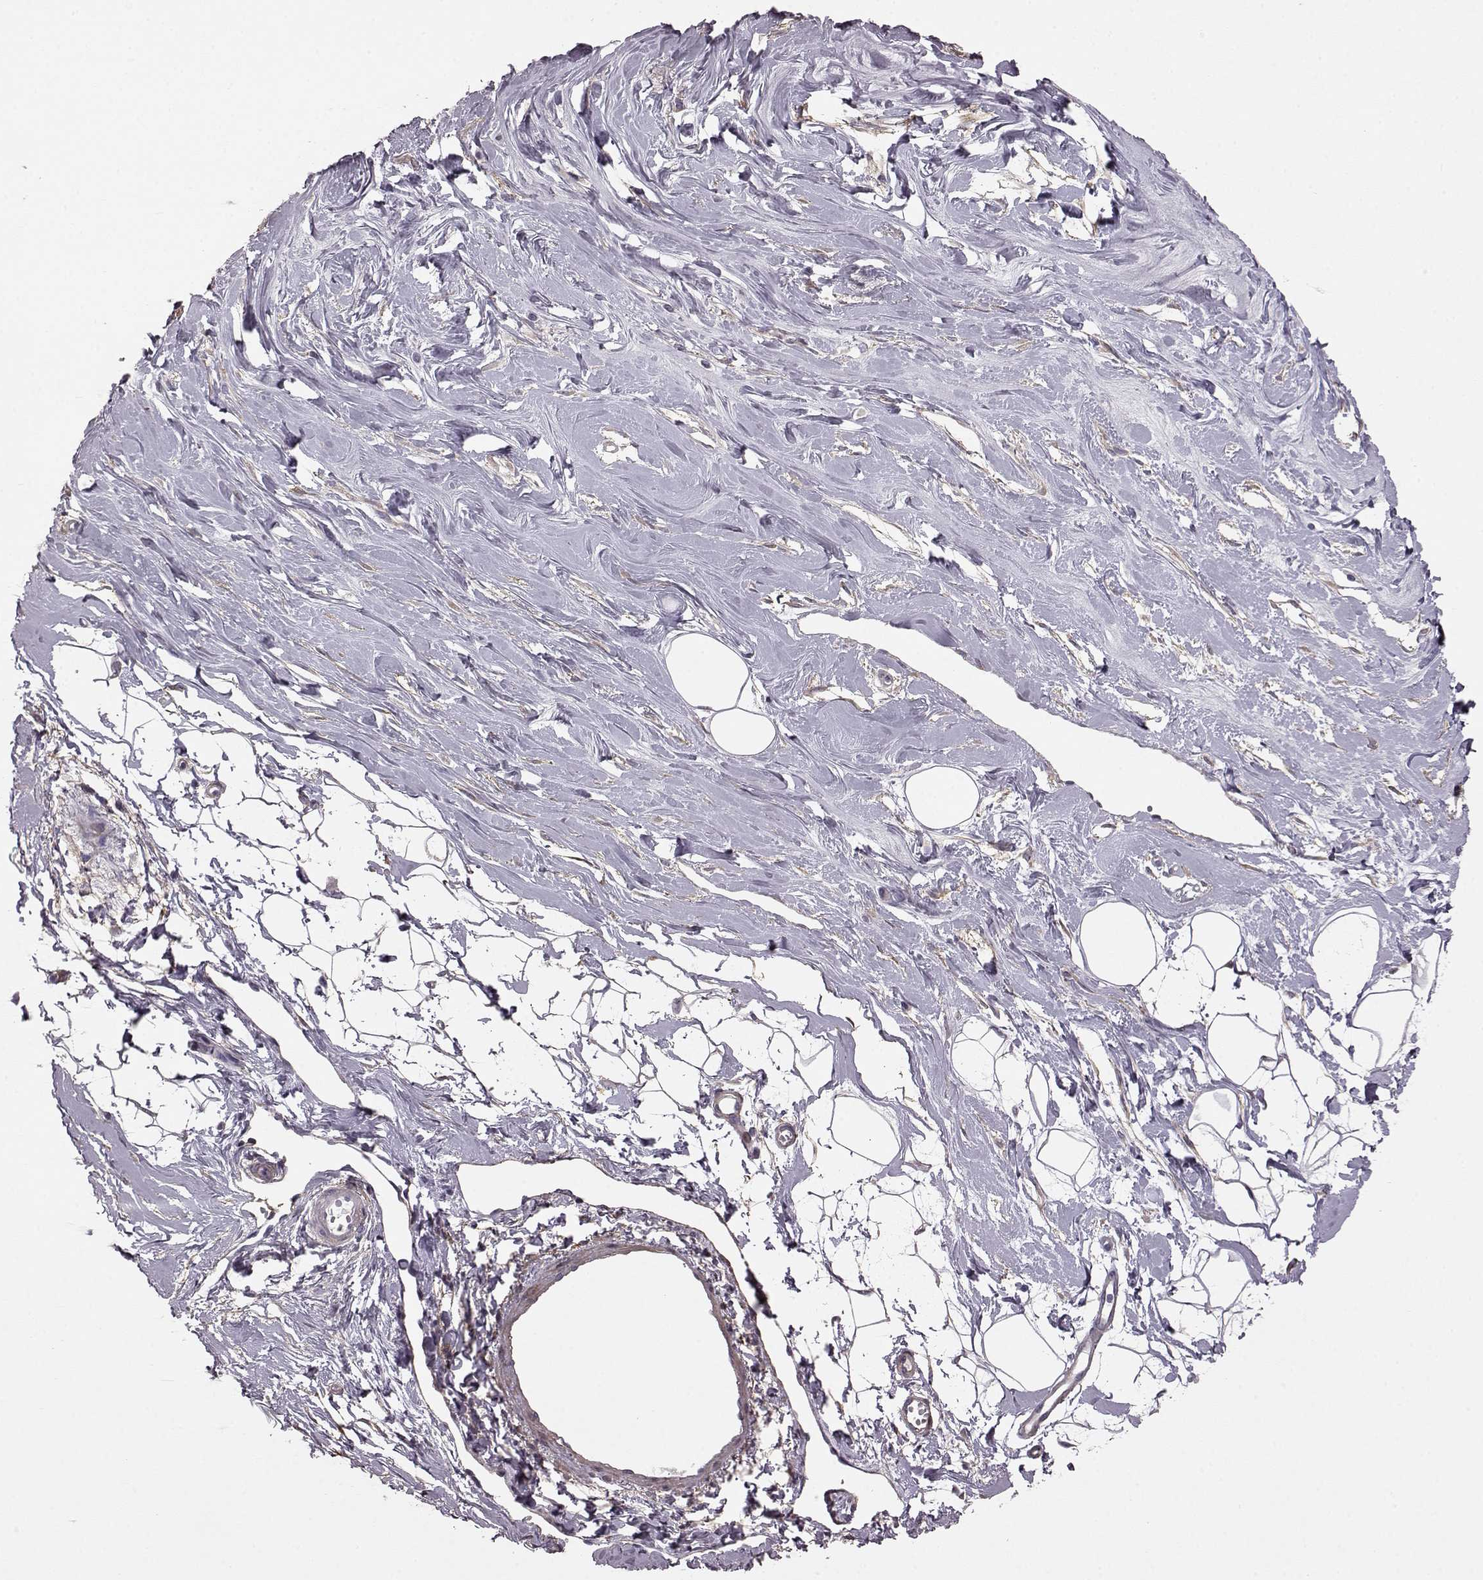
{"staining": {"intensity": "negative", "quantity": "none", "location": "none"}, "tissue": "breast", "cell_type": "Adipocytes", "image_type": "normal", "snomed": [{"axis": "morphology", "description": "Normal tissue, NOS"}, {"axis": "topography", "description": "Breast"}], "caption": "Adipocytes show no significant positivity in unremarkable breast. (Immunohistochemistry (ihc), brightfield microscopy, high magnification).", "gene": "GRK1", "patient": {"sex": "female", "age": 49}}